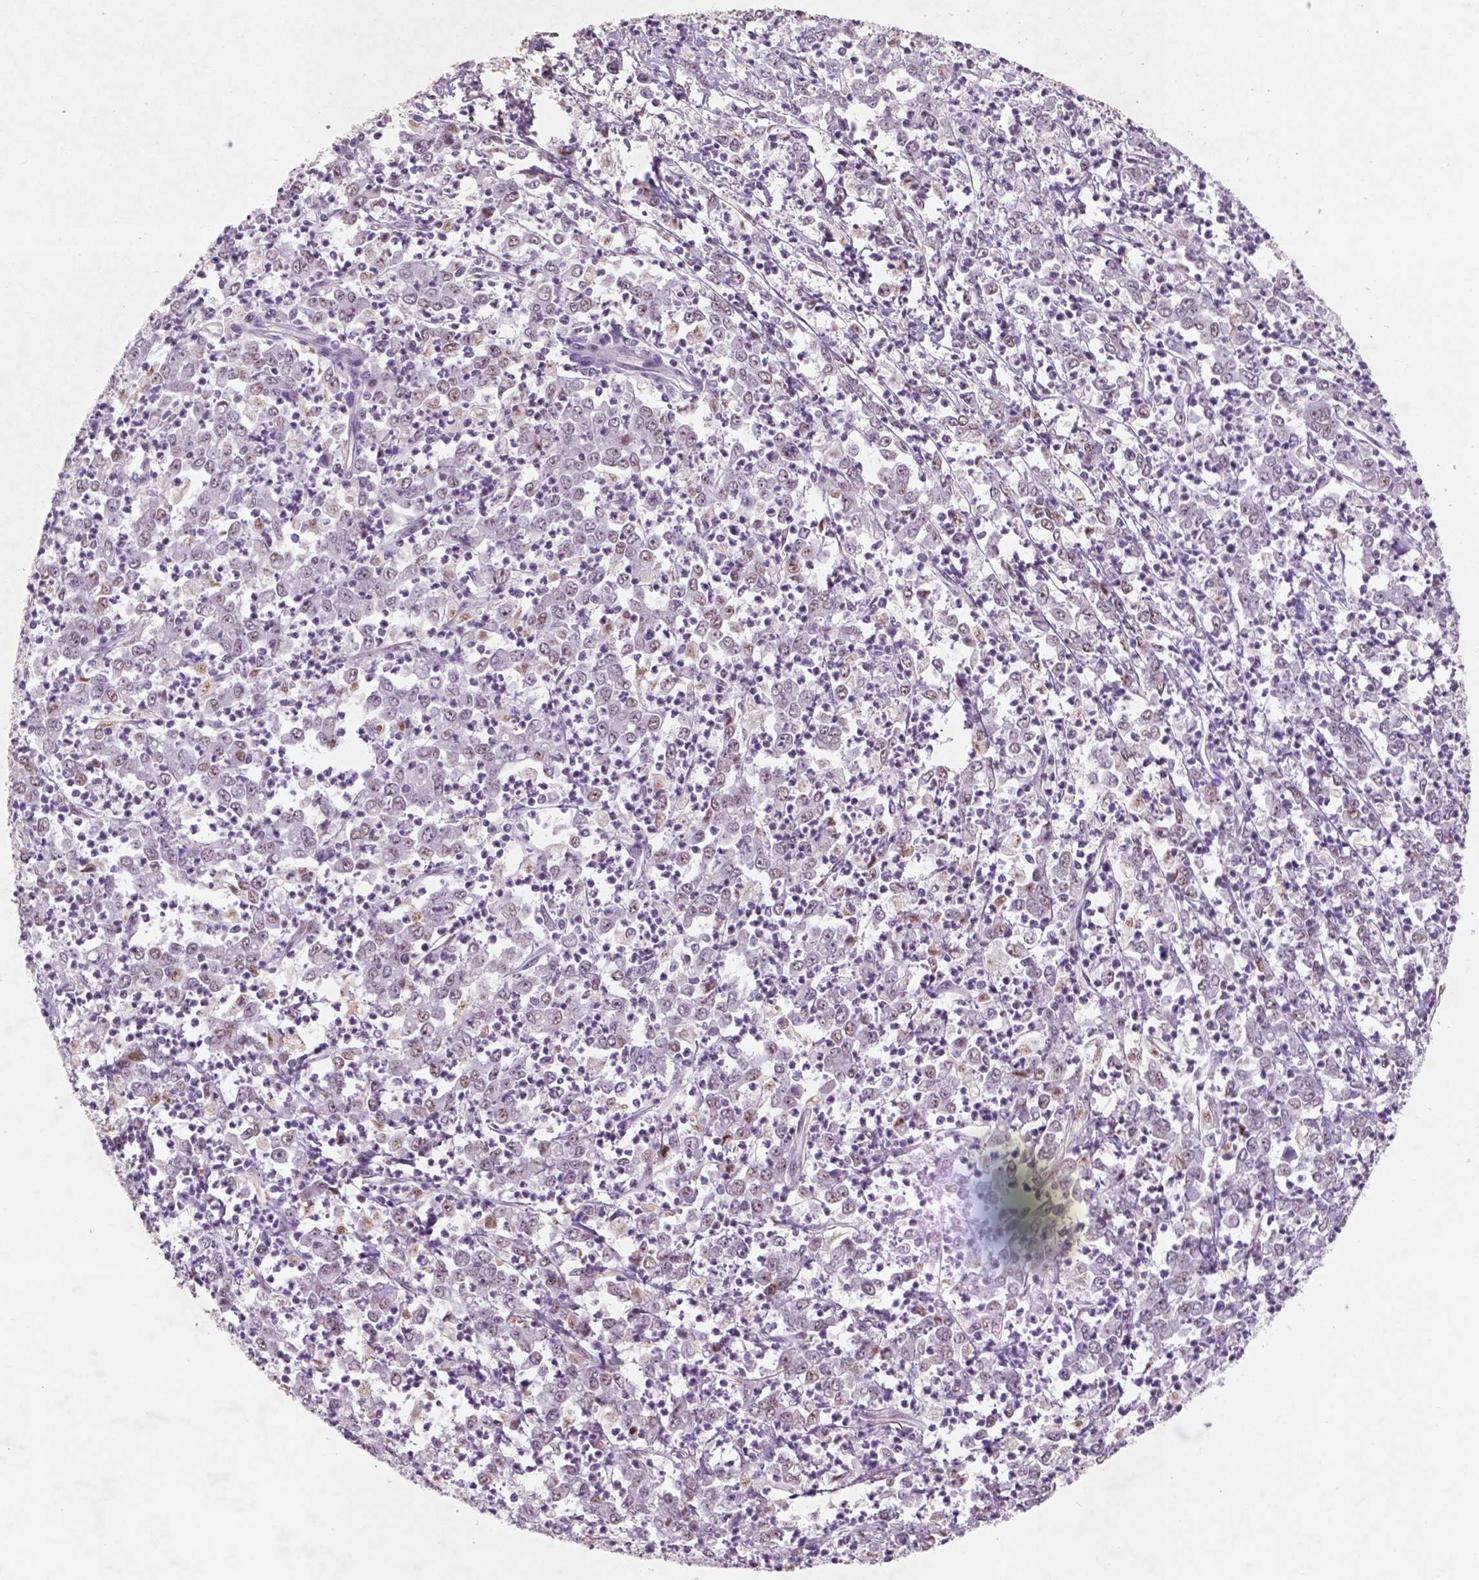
{"staining": {"intensity": "weak", "quantity": "25%-75%", "location": "nuclear"}, "tissue": "stomach cancer", "cell_type": "Tumor cells", "image_type": "cancer", "snomed": [{"axis": "morphology", "description": "Adenocarcinoma, NOS"}, {"axis": "topography", "description": "Stomach, lower"}], "caption": "High-magnification brightfield microscopy of stomach adenocarcinoma stained with DAB (brown) and counterstained with hematoxylin (blue). tumor cells exhibit weak nuclear expression is identified in approximately25%-75% of cells.", "gene": "CTR9", "patient": {"sex": "female", "age": 71}}